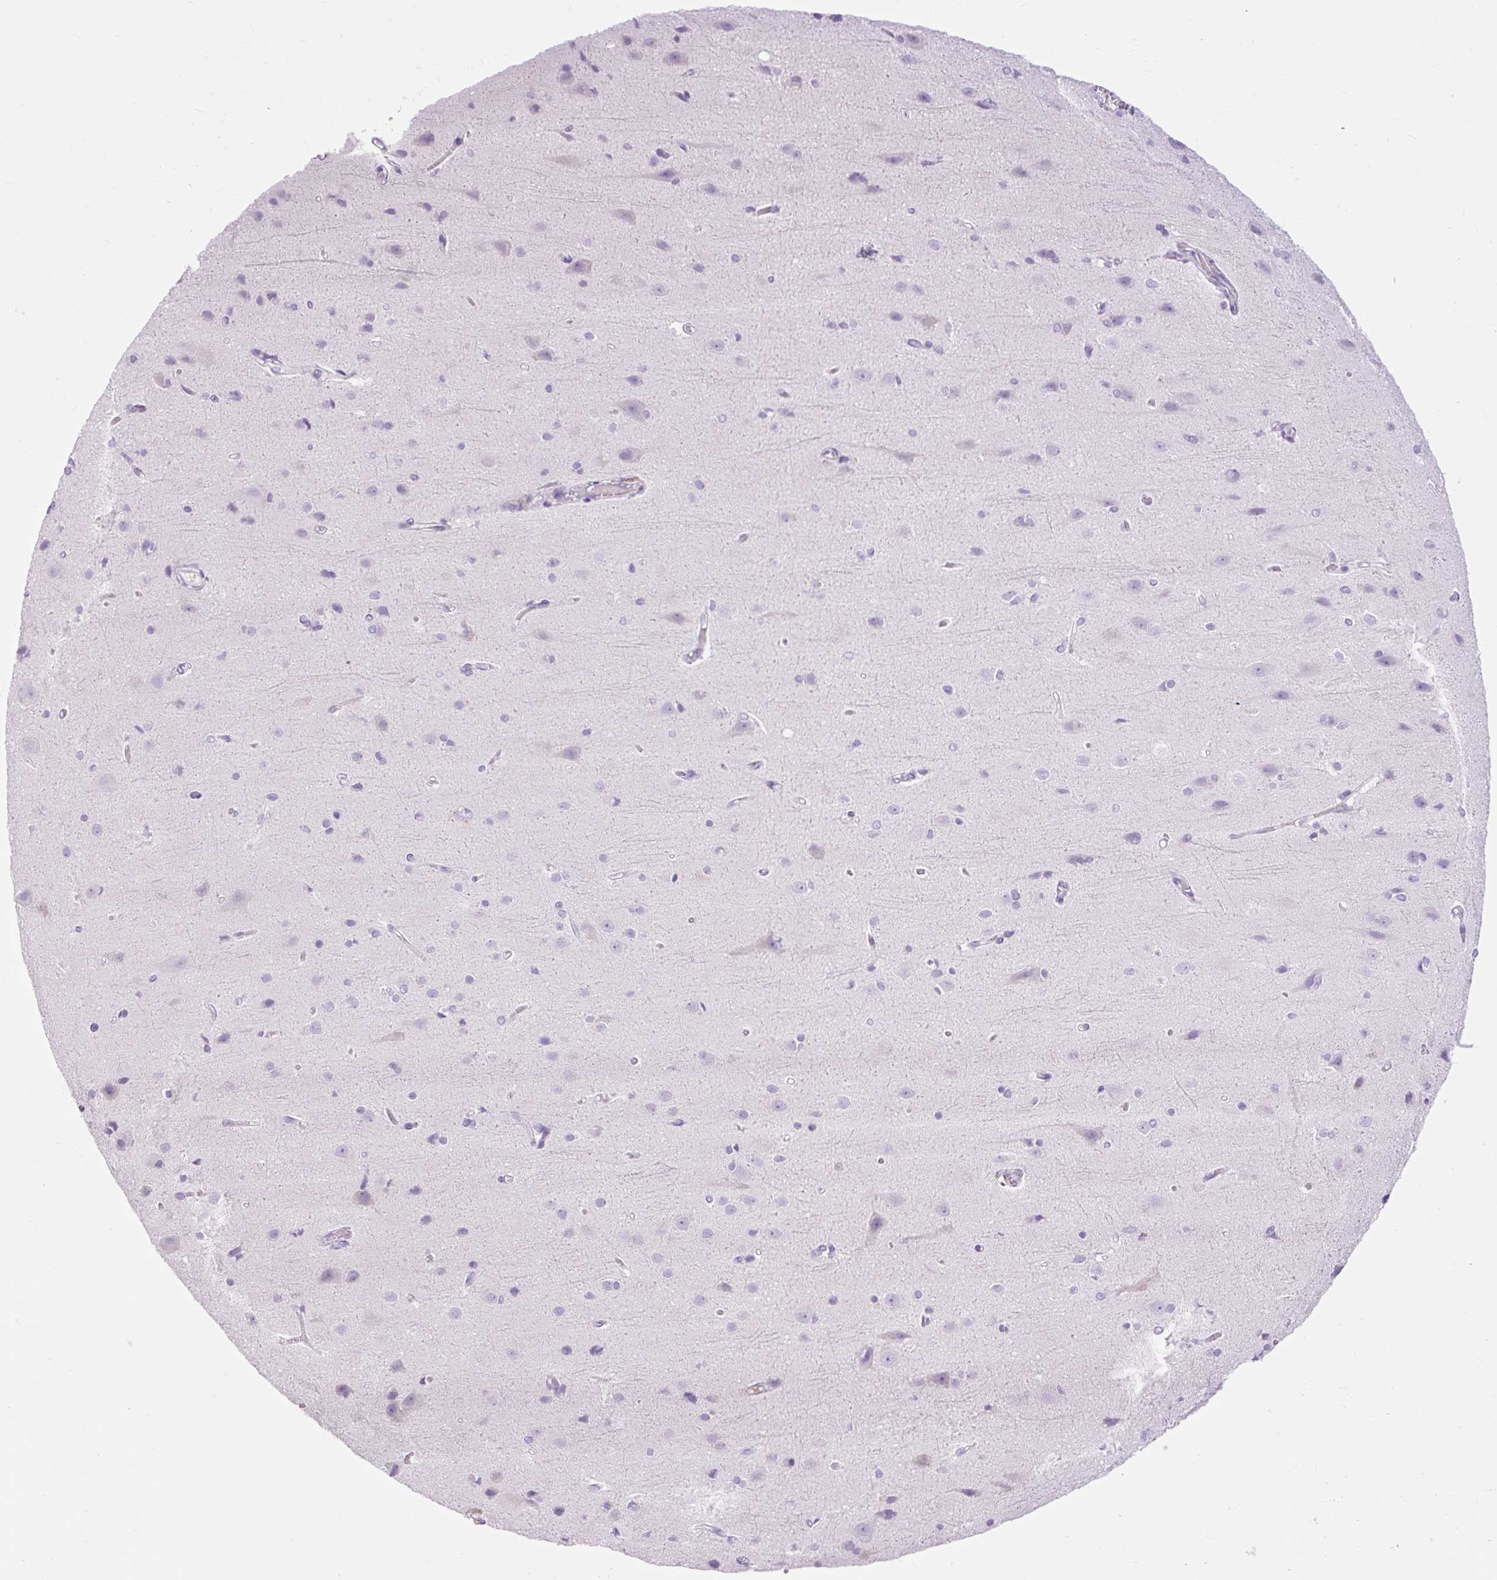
{"staining": {"intensity": "negative", "quantity": "none", "location": "none"}, "tissue": "cerebral cortex", "cell_type": "Endothelial cells", "image_type": "normal", "snomed": [{"axis": "morphology", "description": "Normal tissue, NOS"}, {"axis": "topography", "description": "Cerebral cortex"}], "caption": "A high-resolution image shows IHC staining of benign cerebral cortex, which exhibits no significant positivity in endothelial cells. (DAB IHC, high magnification).", "gene": "SLC25A40", "patient": {"sex": "male", "age": 37}}